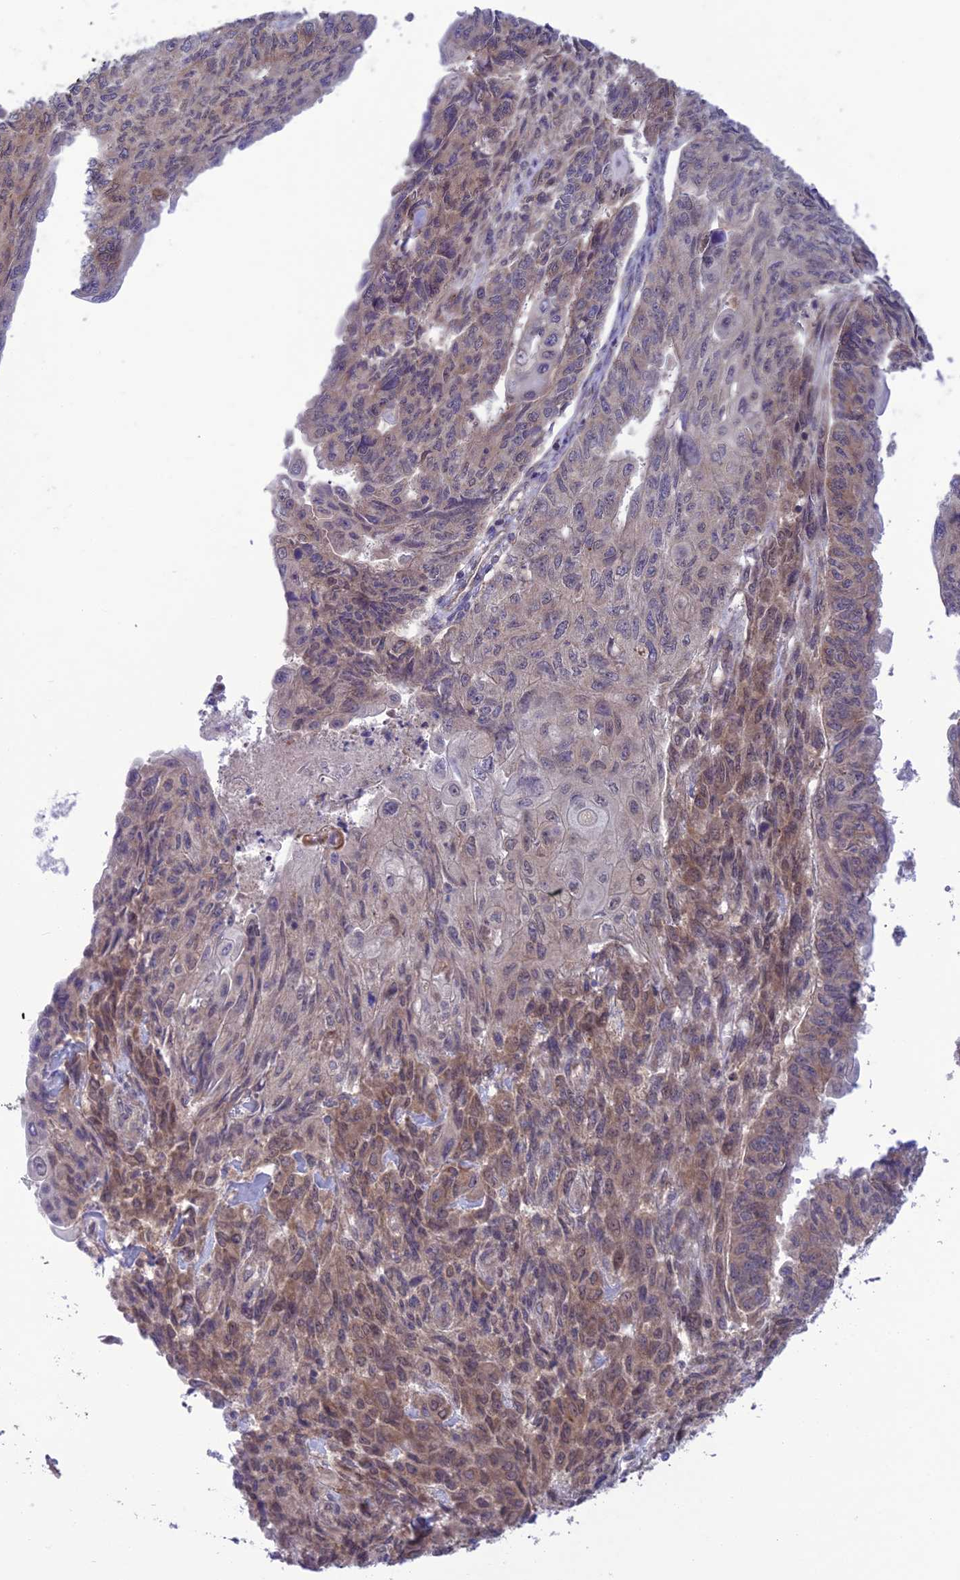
{"staining": {"intensity": "weak", "quantity": "25%-75%", "location": "cytoplasmic/membranous,nuclear"}, "tissue": "endometrial cancer", "cell_type": "Tumor cells", "image_type": "cancer", "snomed": [{"axis": "morphology", "description": "Adenocarcinoma, NOS"}, {"axis": "topography", "description": "Endometrium"}], "caption": "Immunohistochemical staining of adenocarcinoma (endometrial) demonstrates weak cytoplasmic/membranous and nuclear protein staining in about 25%-75% of tumor cells.", "gene": "UROS", "patient": {"sex": "female", "age": 32}}